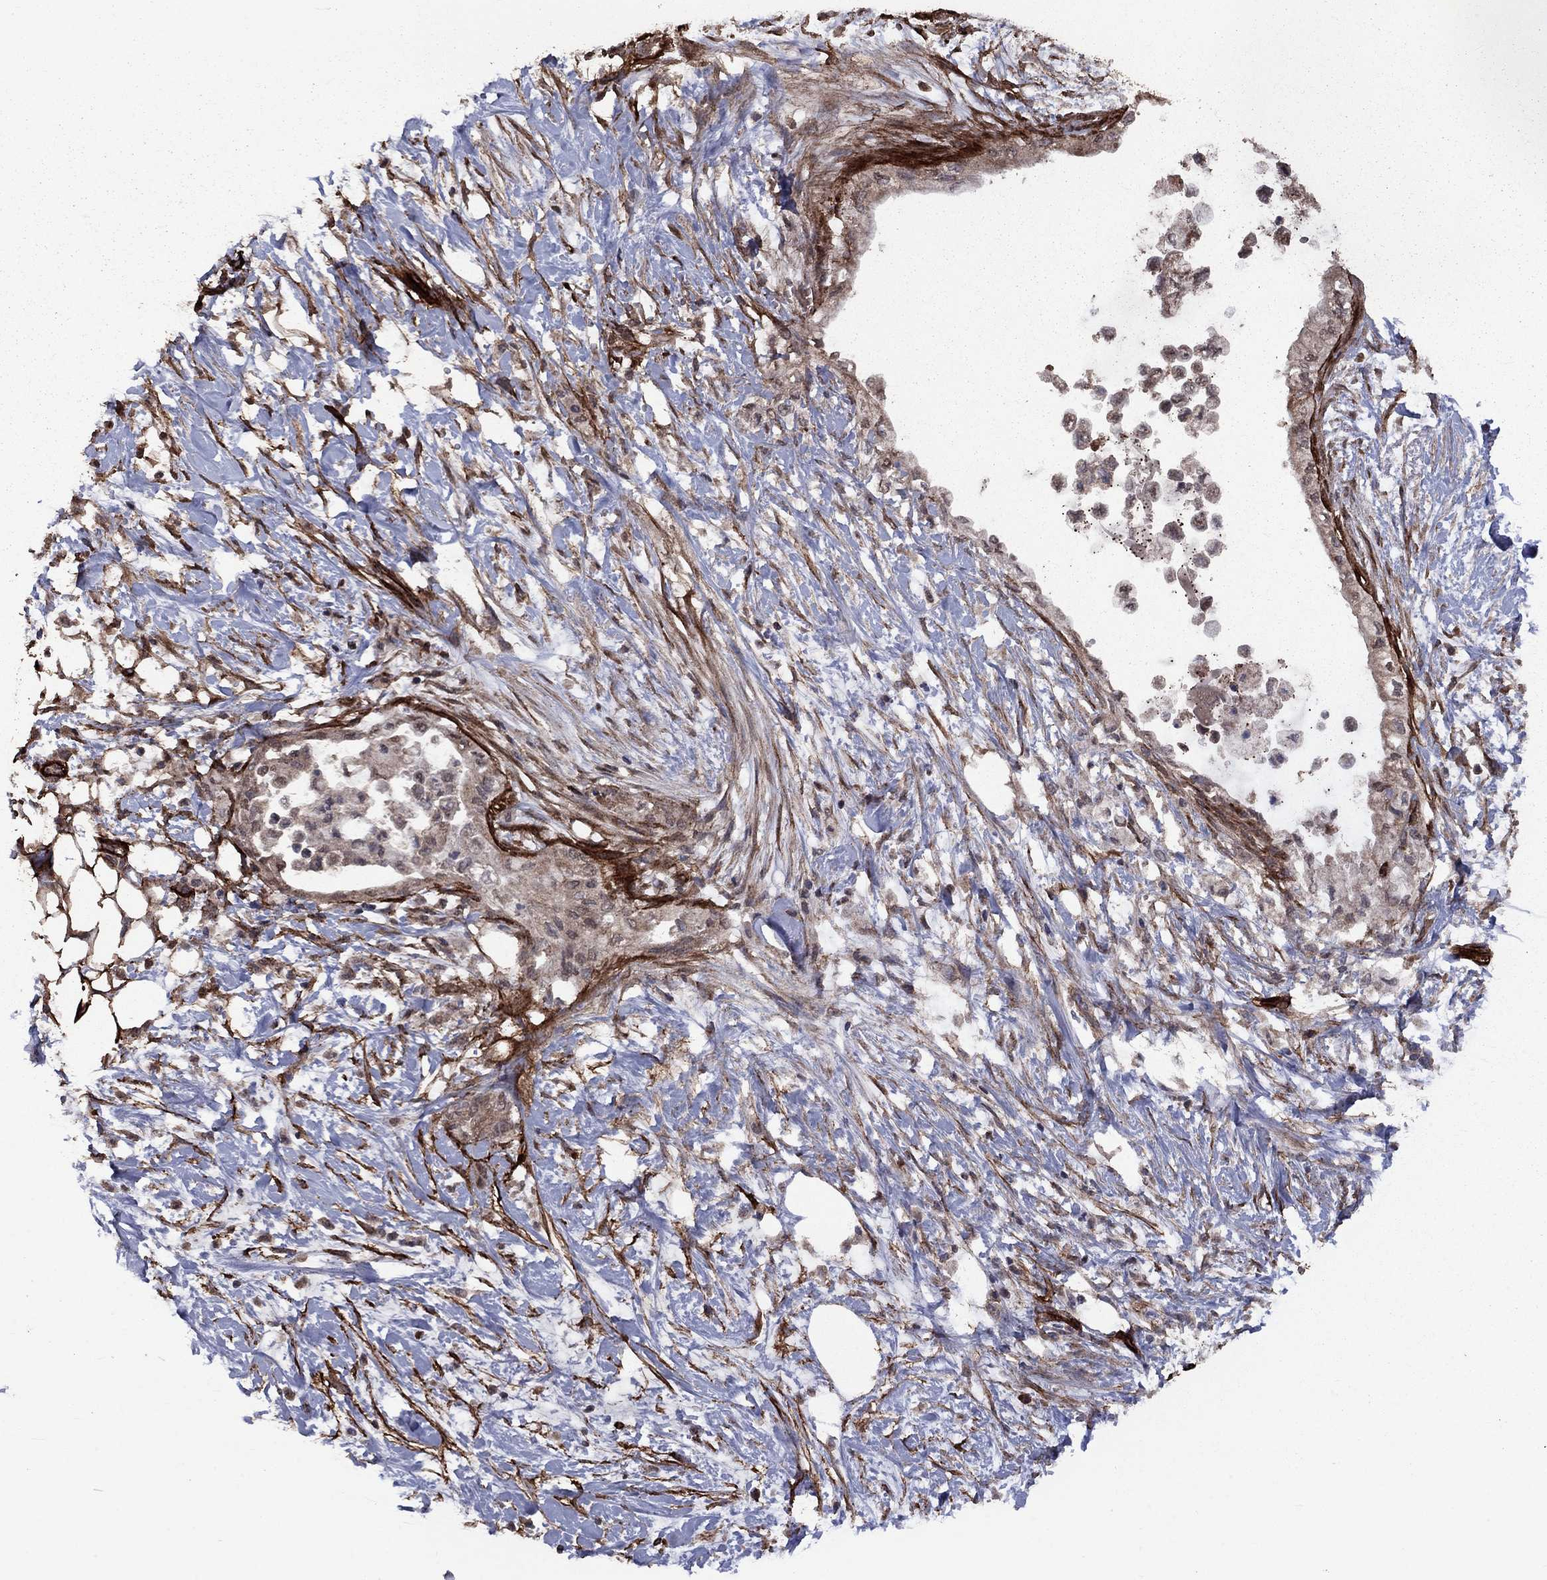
{"staining": {"intensity": "negative", "quantity": "none", "location": "none"}, "tissue": "pancreatic cancer", "cell_type": "Tumor cells", "image_type": "cancer", "snomed": [{"axis": "morphology", "description": "Normal tissue, NOS"}, {"axis": "morphology", "description": "Adenocarcinoma, NOS"}, {"axis": "topography", "description": "Pancreas"}, {"axis": "topography", "description": "Duodenum"}], "caption": "Pancreatic adenocarcinoma was stained to show a protein in brown. There is no significant staining in tumor cells.", "gene": "COL18A1", "patient": {"sex": "female", "age": 60}}